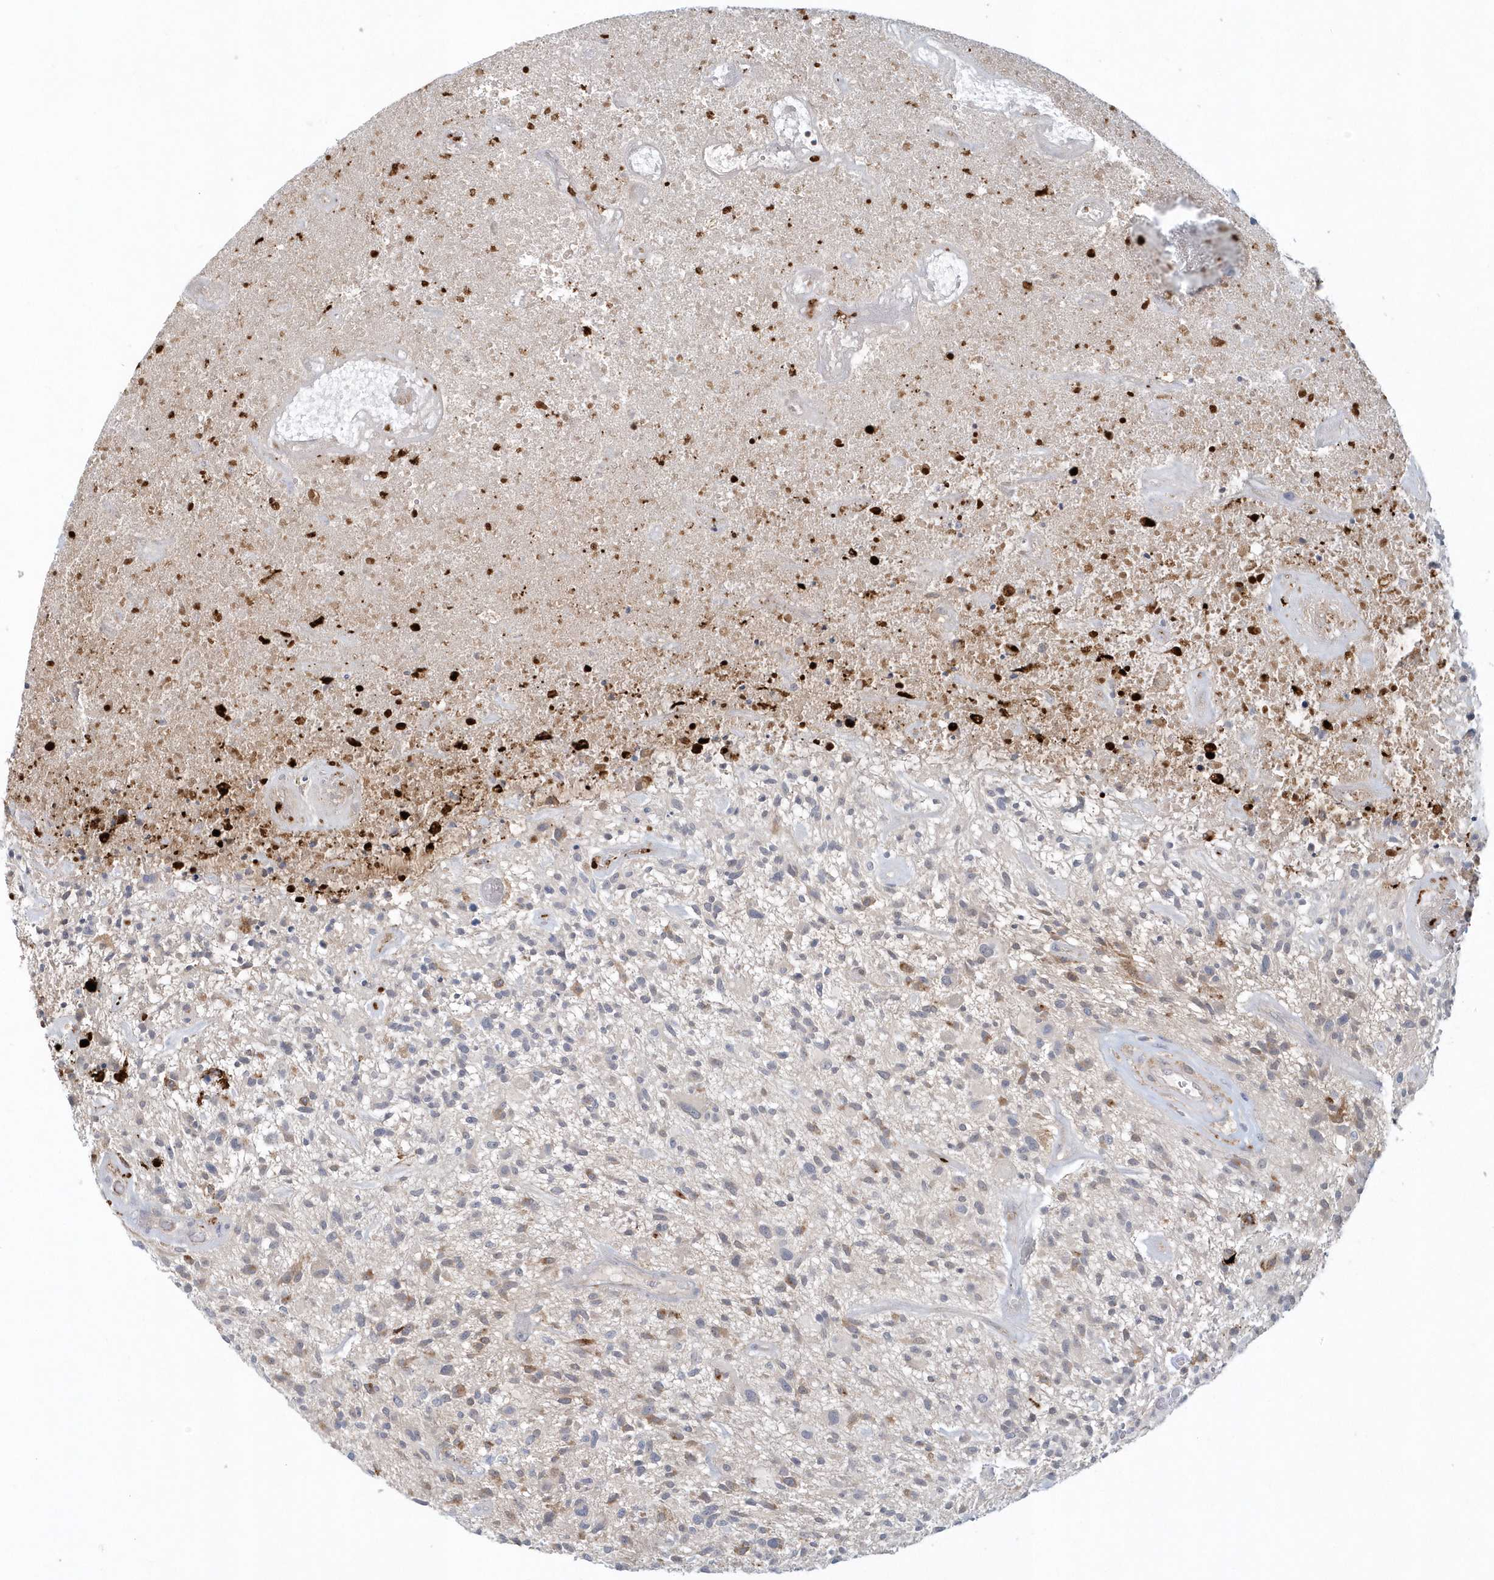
{"staining": {"intensity": "negative", "quantity": "none", "location": "none"}, "tissue": "glioma", "cell_type": "Tumor cells", "image_type": "cancer", "snomed": [{"axis": "morphology", "description": "Glioma, malignant, High grade"}, {"axis": "topography", "description": "Brain"}], "caption": "This is a histopathology image of IHC staining of glioma, which shows no staining in tumor cells.", "gene": "RNF7", "patient": {"sex": "male", "age": 47}}